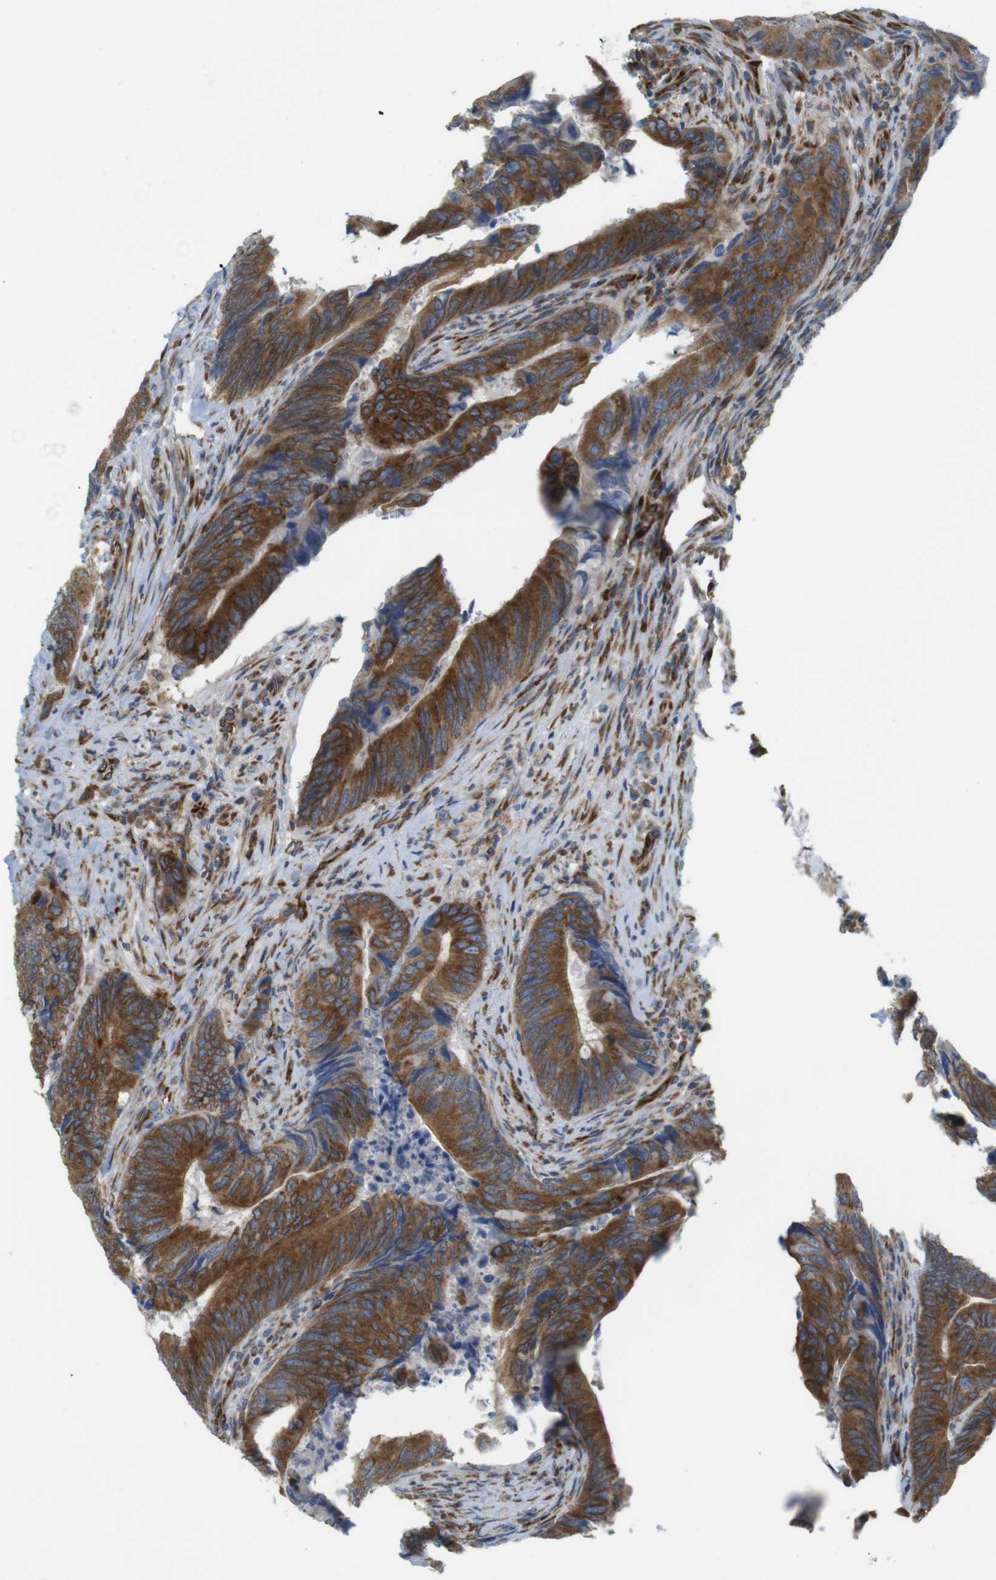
{"staining": {"intensity": "strong", "quantity": ">75%", "location": "cytoplasmic/membranous"}, "tissue": "colorectal cancer", "cell_type": "Tumor cells", "image_type": "cancer", "snomed": [{"axis": "morphology", "description": "Normal tissue, NOS"}, {"axis": "morphology", "description": "Adenocarcinoma, NOS"}, {"axis": "topography", "description": "Colon"}], "caption": "Protein expression analysis of human colorectal adenocarcinoma reveals strong cytoplasmic/membranous expression in approximately >75% of tumor cells. (brown staining indicates protein expression, while blue staining denotes nuclei).", "gene": "PCNX2", "patient": {"sex": "male", "age": 56}}